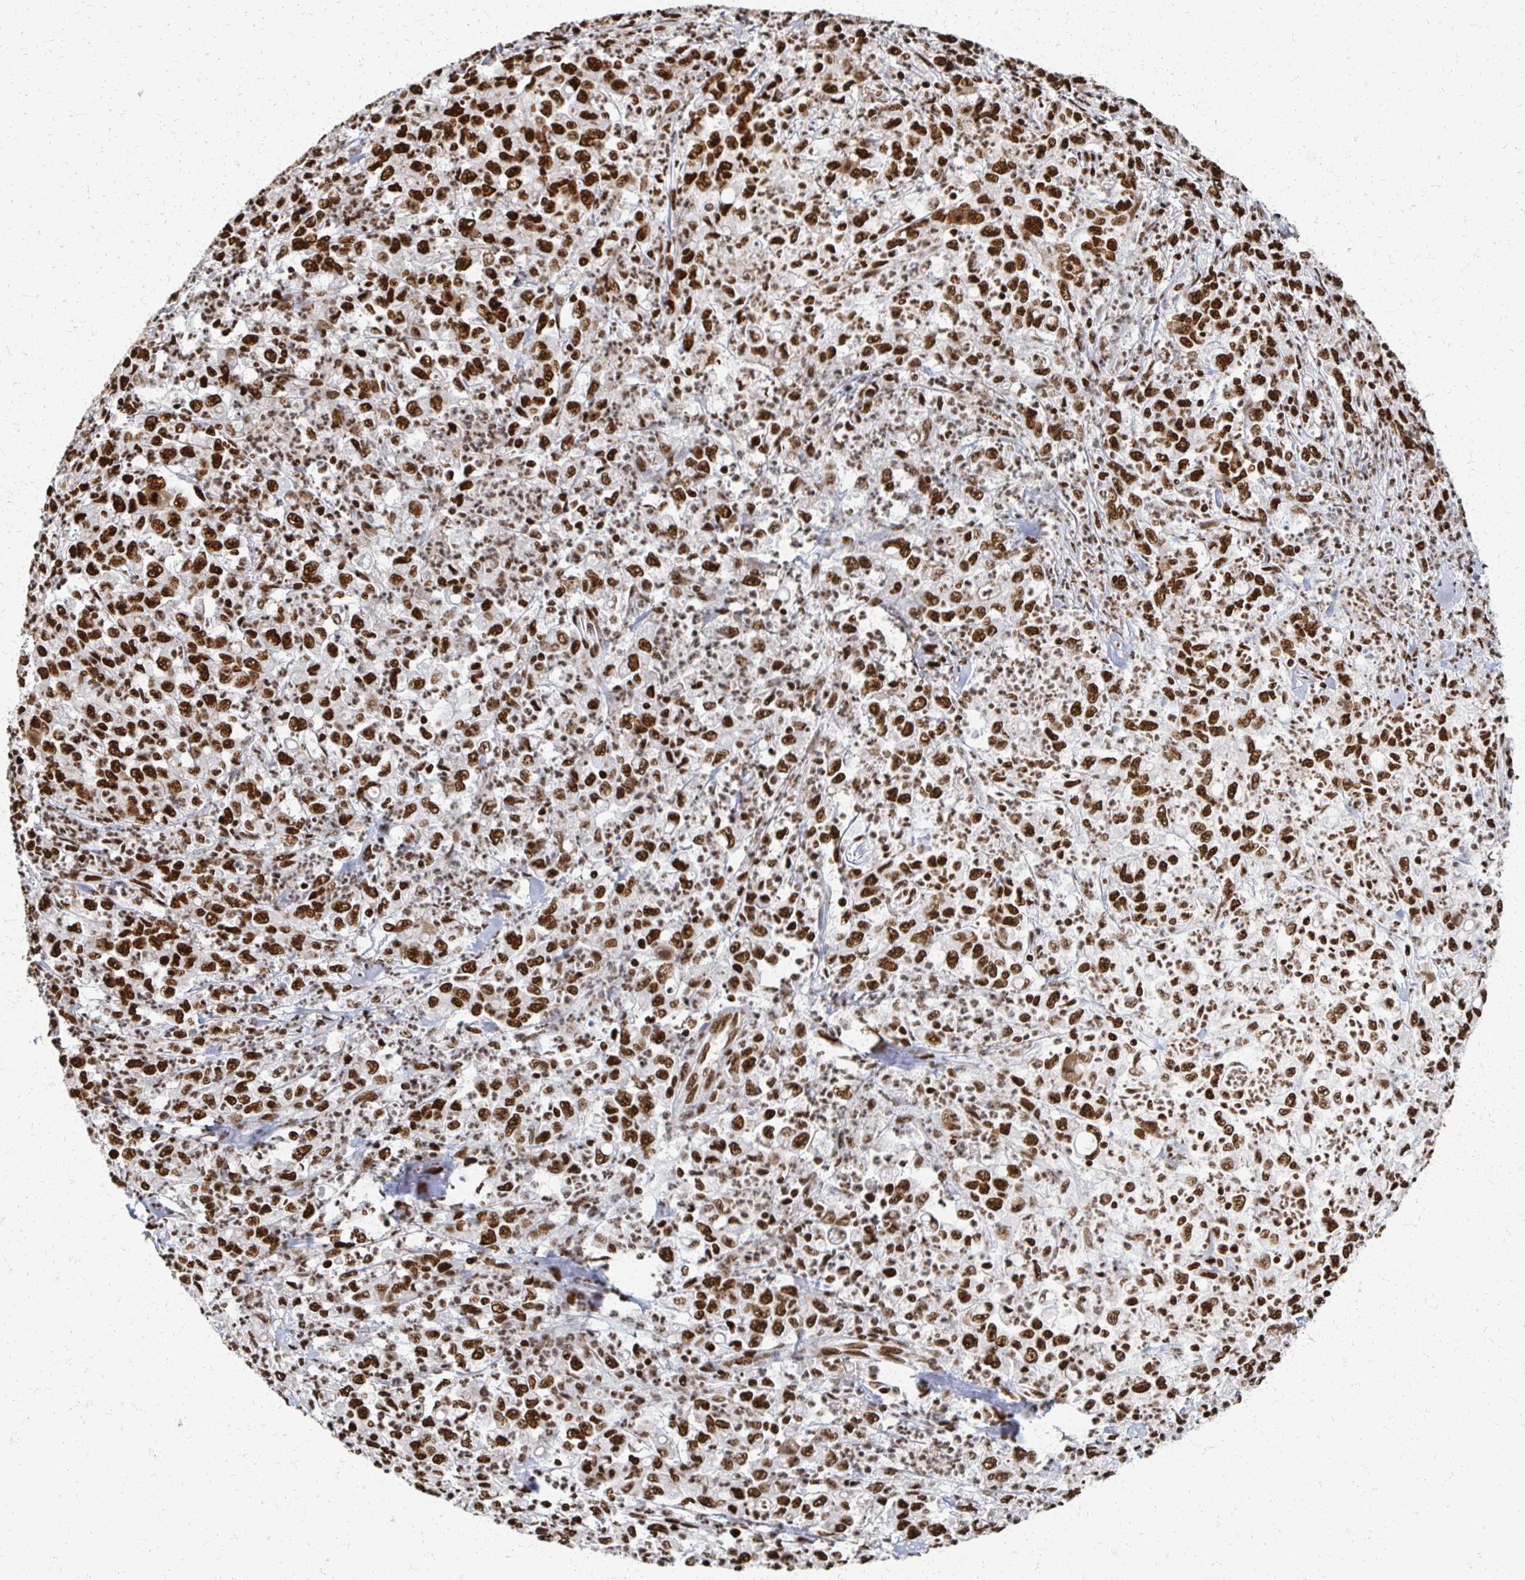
{"staining": {"intensity": "strong", "quantity": ">75%", "location": "nuclear"}, "tissue": "stomach cancer", "cell_type": "Tumor cells", "image_type": "cancer", "snomed": [{"axis": "morphology", "description": "Adenocarcinoma, NOS"}, {"axis": "topography", "description": "Stomach, lower"}], "caption": "Strong nuclear positivity for a protein is seen in approximately >75% of tumor cells of stomach cancer (adenocarcinoma) using immunohistochemistry.", "gene": "RBBP7", "patient": {"sex": "female", "age": 71}}